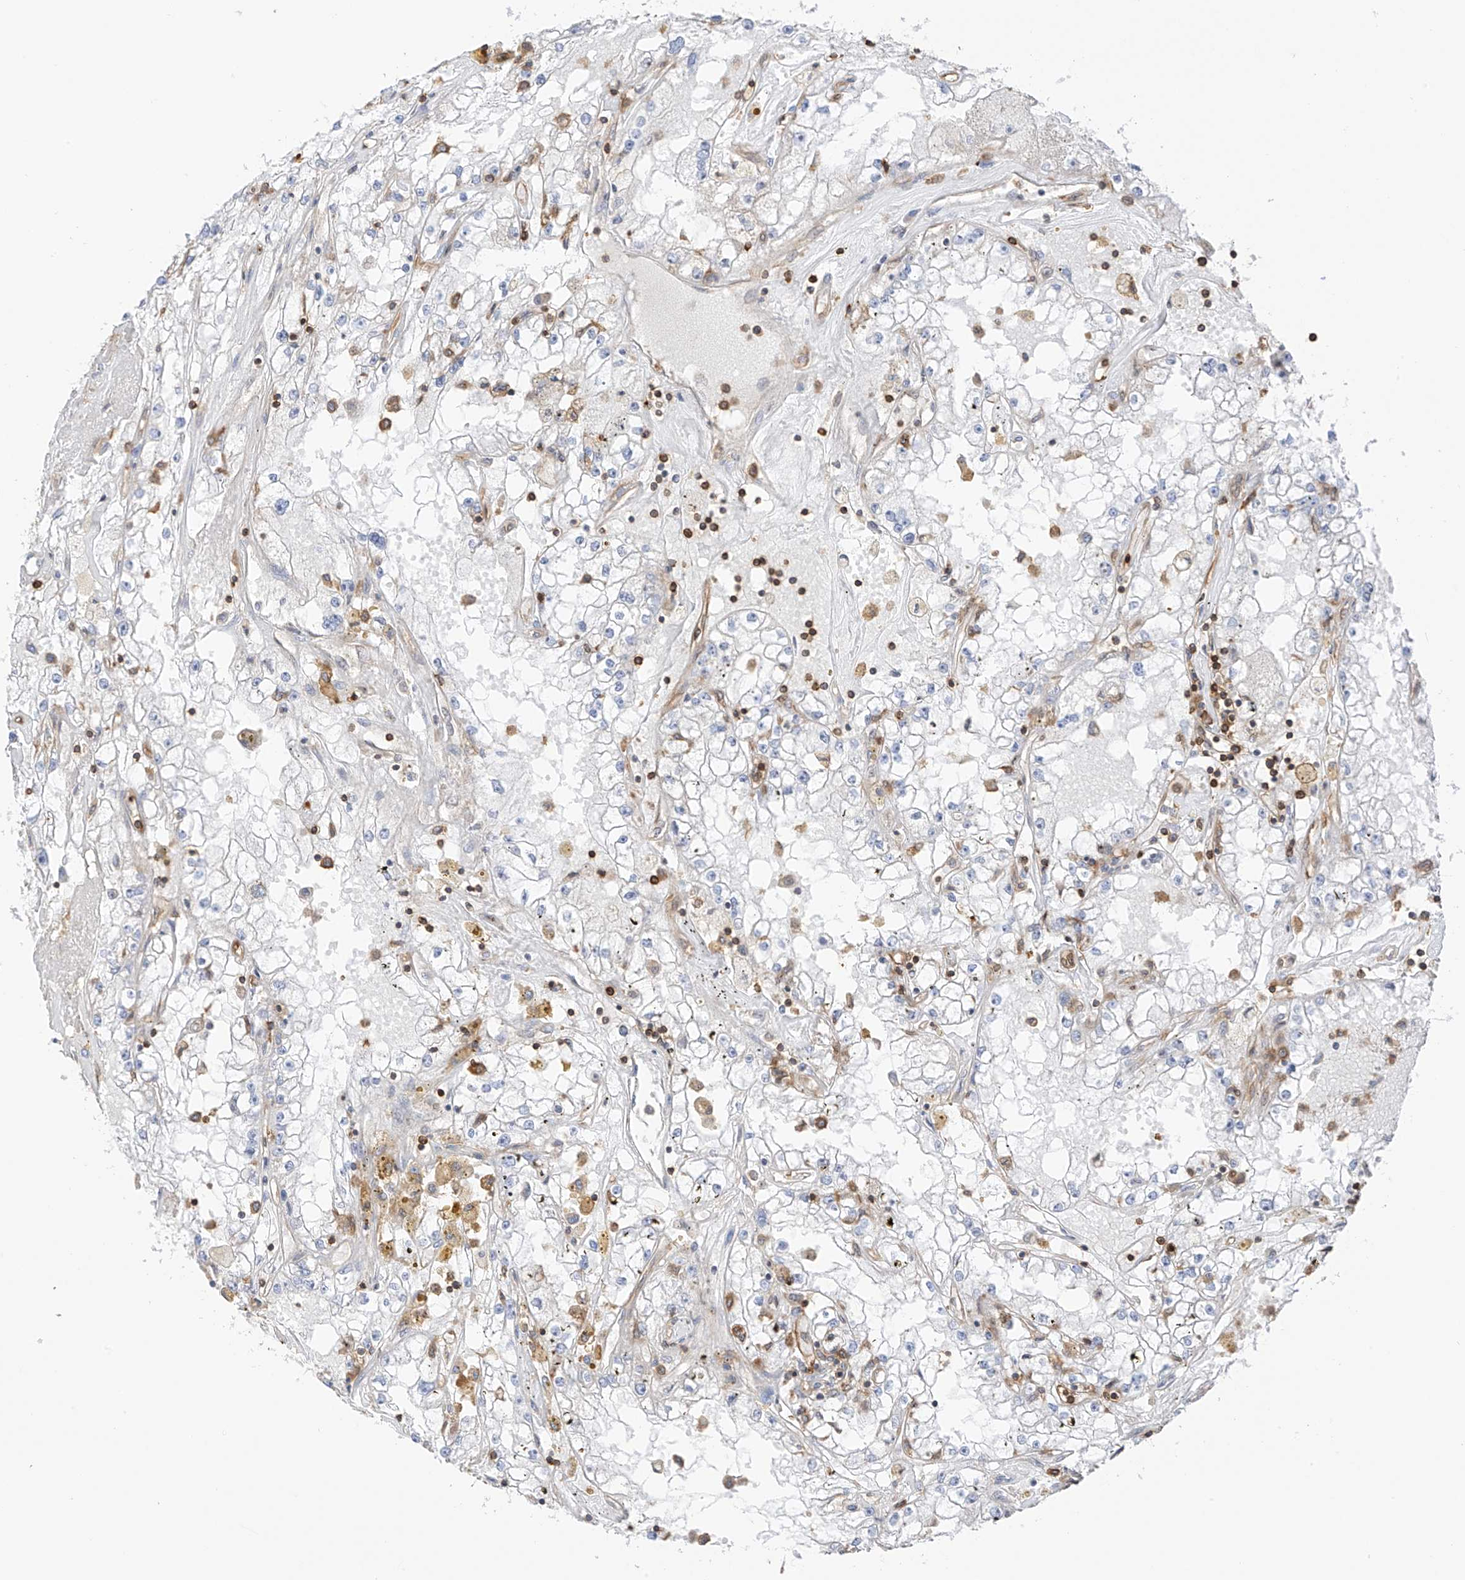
{"staining": {"intensity": "negative", "quantity": "none", "location": "none"}, "tissue": "renal cancer", "cell_type": "Tumor cells", "image_type": "cancer", "snomed": [{"axis": "morphology", "description": "Adenocarcinoma, NOS"}, {"axis": "topography", "description": "Kidney"}], "caption": "A photomicrograph of renal cancer stained for a protein displays no brown staining in tumor cells. (DAB immunohistochemistry, high magnification).", "gene": "ARHGAP25", "patient": {"sex": "male", "age": 56}}